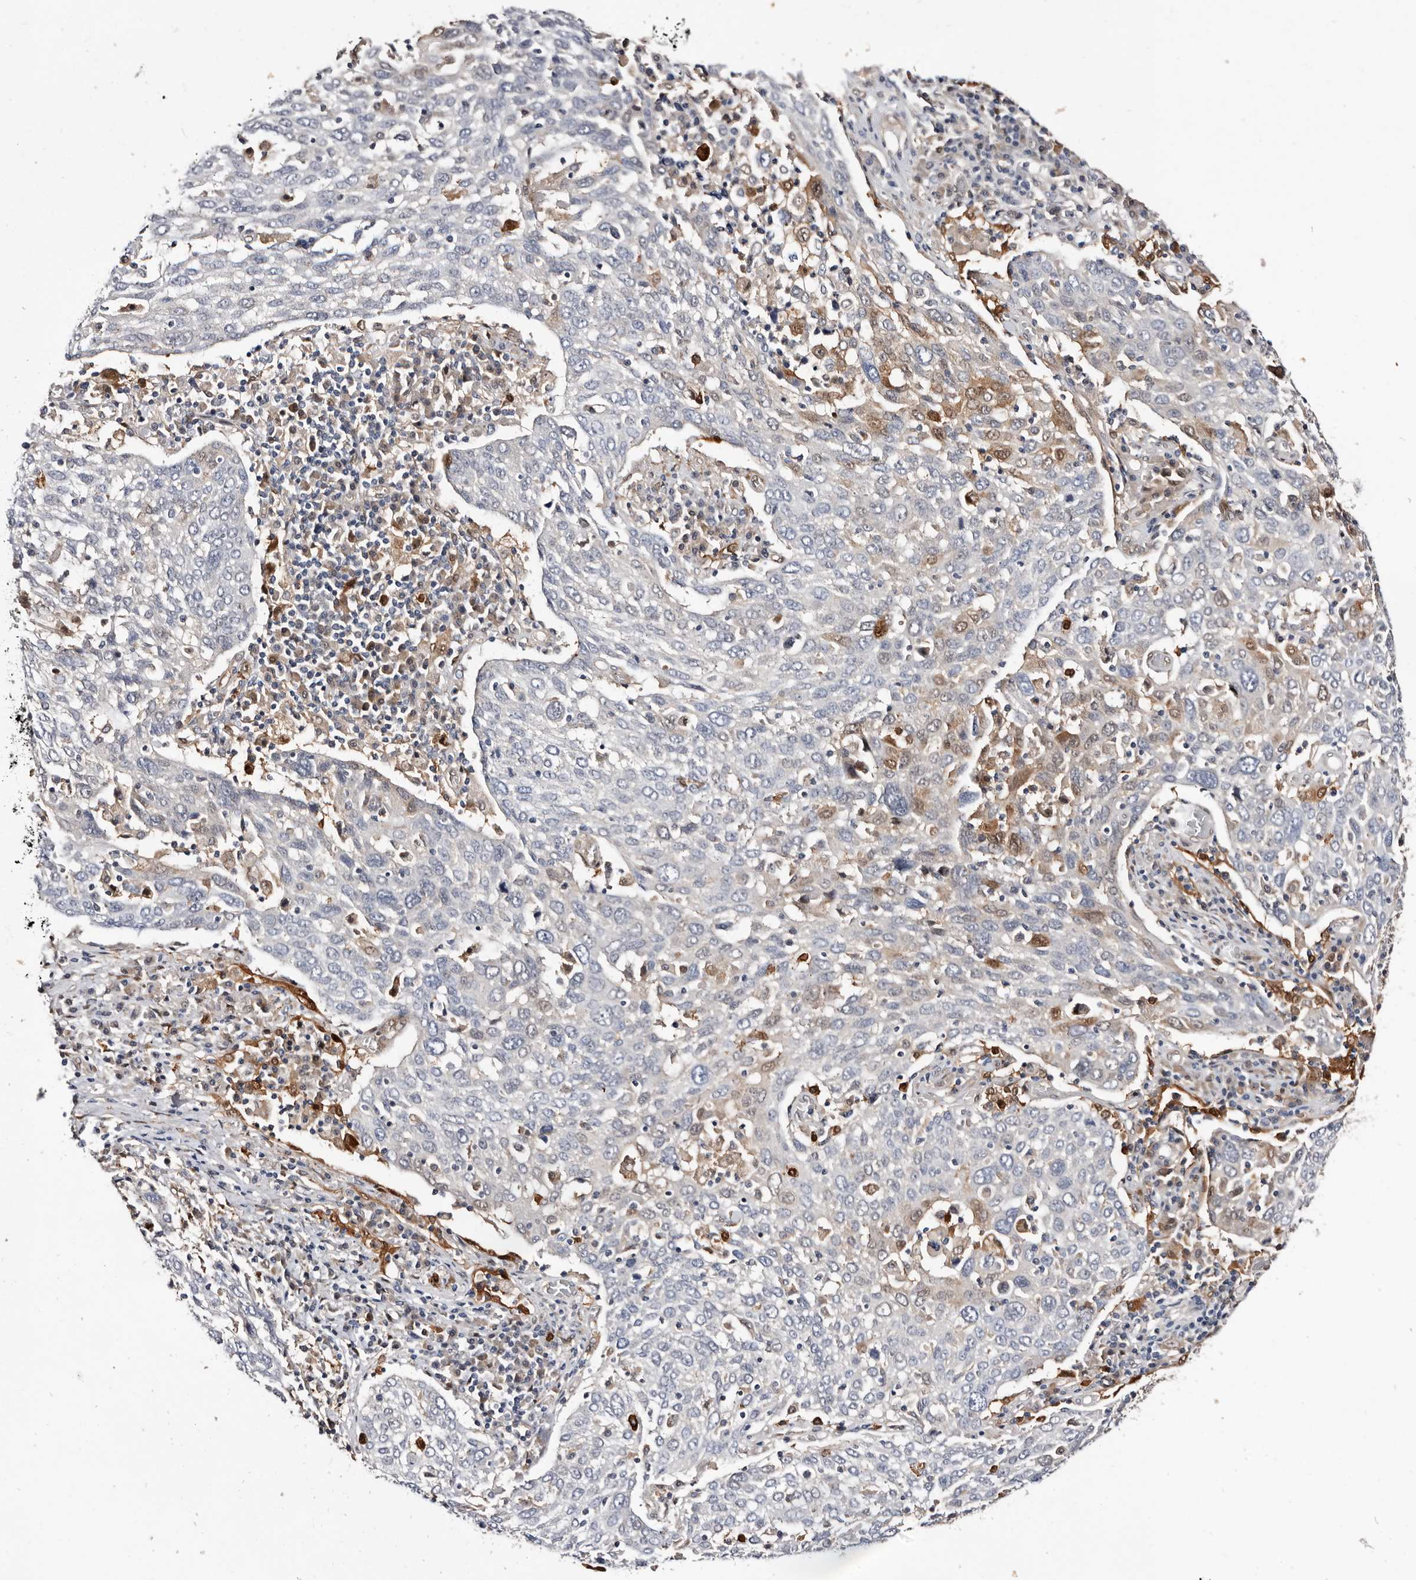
{"staining": {"intensity": "moderate", "quantity": "<25%", "location": "cytoplasmic/membranous,nuclear"}, "tissue": "lung cancer", "cell_type": "Tumor cells", "image_type": "cancer", "snomed": [{"axis": "morphology", "description": "Squamous cell carcinoma, NOS"}, {"axis": "topography", "description": "Lung"}], "caption": "This is a micrograph of IHC staining of squamous cell carcinoma (lung), which shows moderate positivity in the cytoplasmic/membranous and nuclear of tumor cells.", "gene": "TP53I3", "patient": {"sex": "male", "age": 65}}